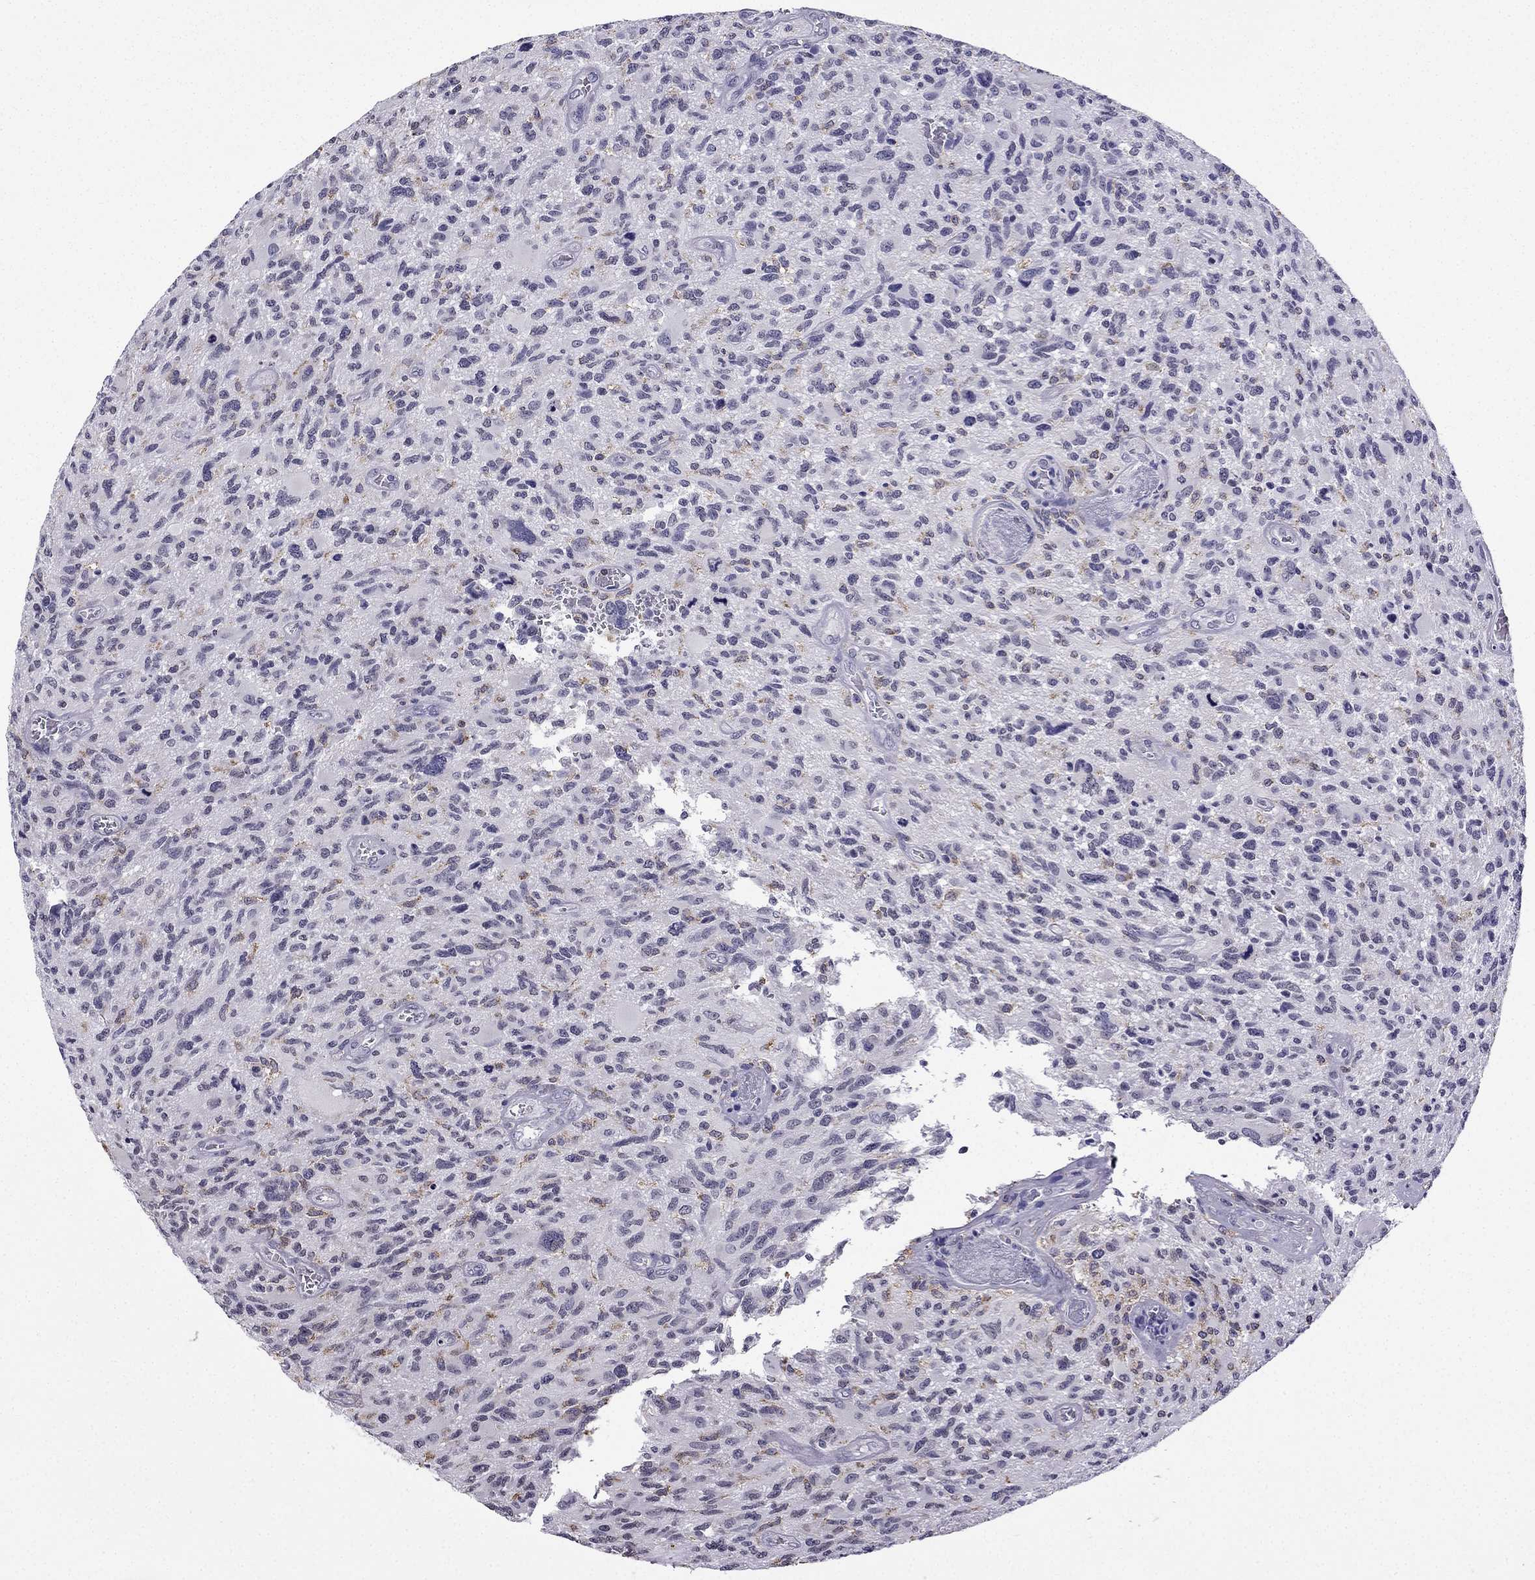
{"staining": {"intensity": "negative", "quantity": "none", "location": "none"}, "tissue": "glioma", "cell_type": "Tumor cells", "image_type": "cancer", "snomed": [{"axis": "morphology", "description": "Glioma, malignant, NOS"}, {"axis": "morphology", "description": "Glioma, malignant, High grade"}, {"axis": "topography", "description": "Brain"}], "caption": "Tumor cells show no significant protein staining in glioma.", "gene": "CCK", "patient": {"sex": "female", "age": 71}}